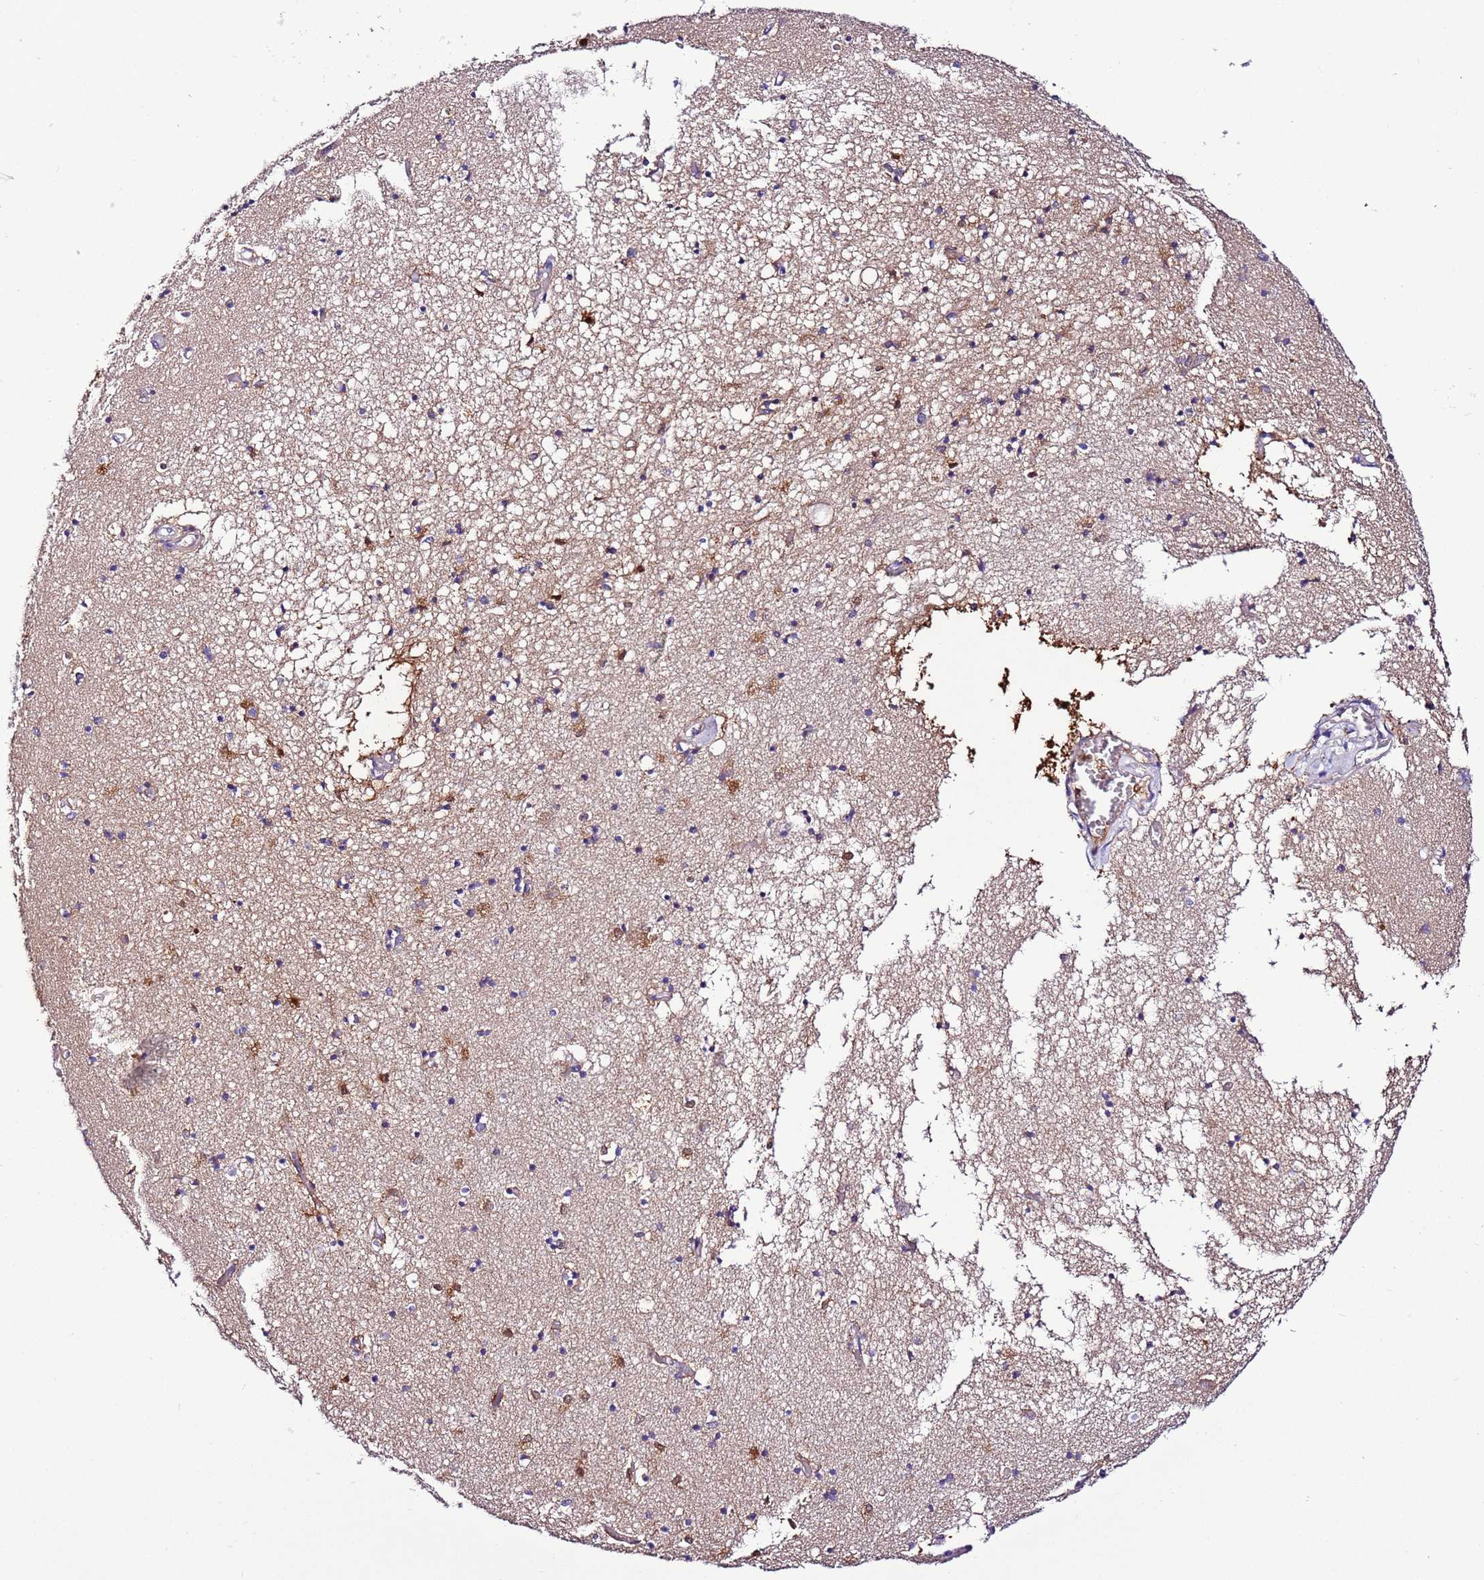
{"staining": {"intensity": "negative", "quantity": "none", "location": "none"}, "tissue": "hippocampus", "cell_type": "Glial cells", "image_type": "normal", "snomed": [{"axis": "morphology", "description": "Normal tissue, NOS"}, {"axis": "topography", "description": "Hippocampus"}], "caption": "Hippocampus was stained to show a protein in brown. There is no significant staining in glial cells. (DAB IHC with hematoxylin counter stain).", "gene": "FAM174C", "patient": {"sex": "male", "age": 70}}